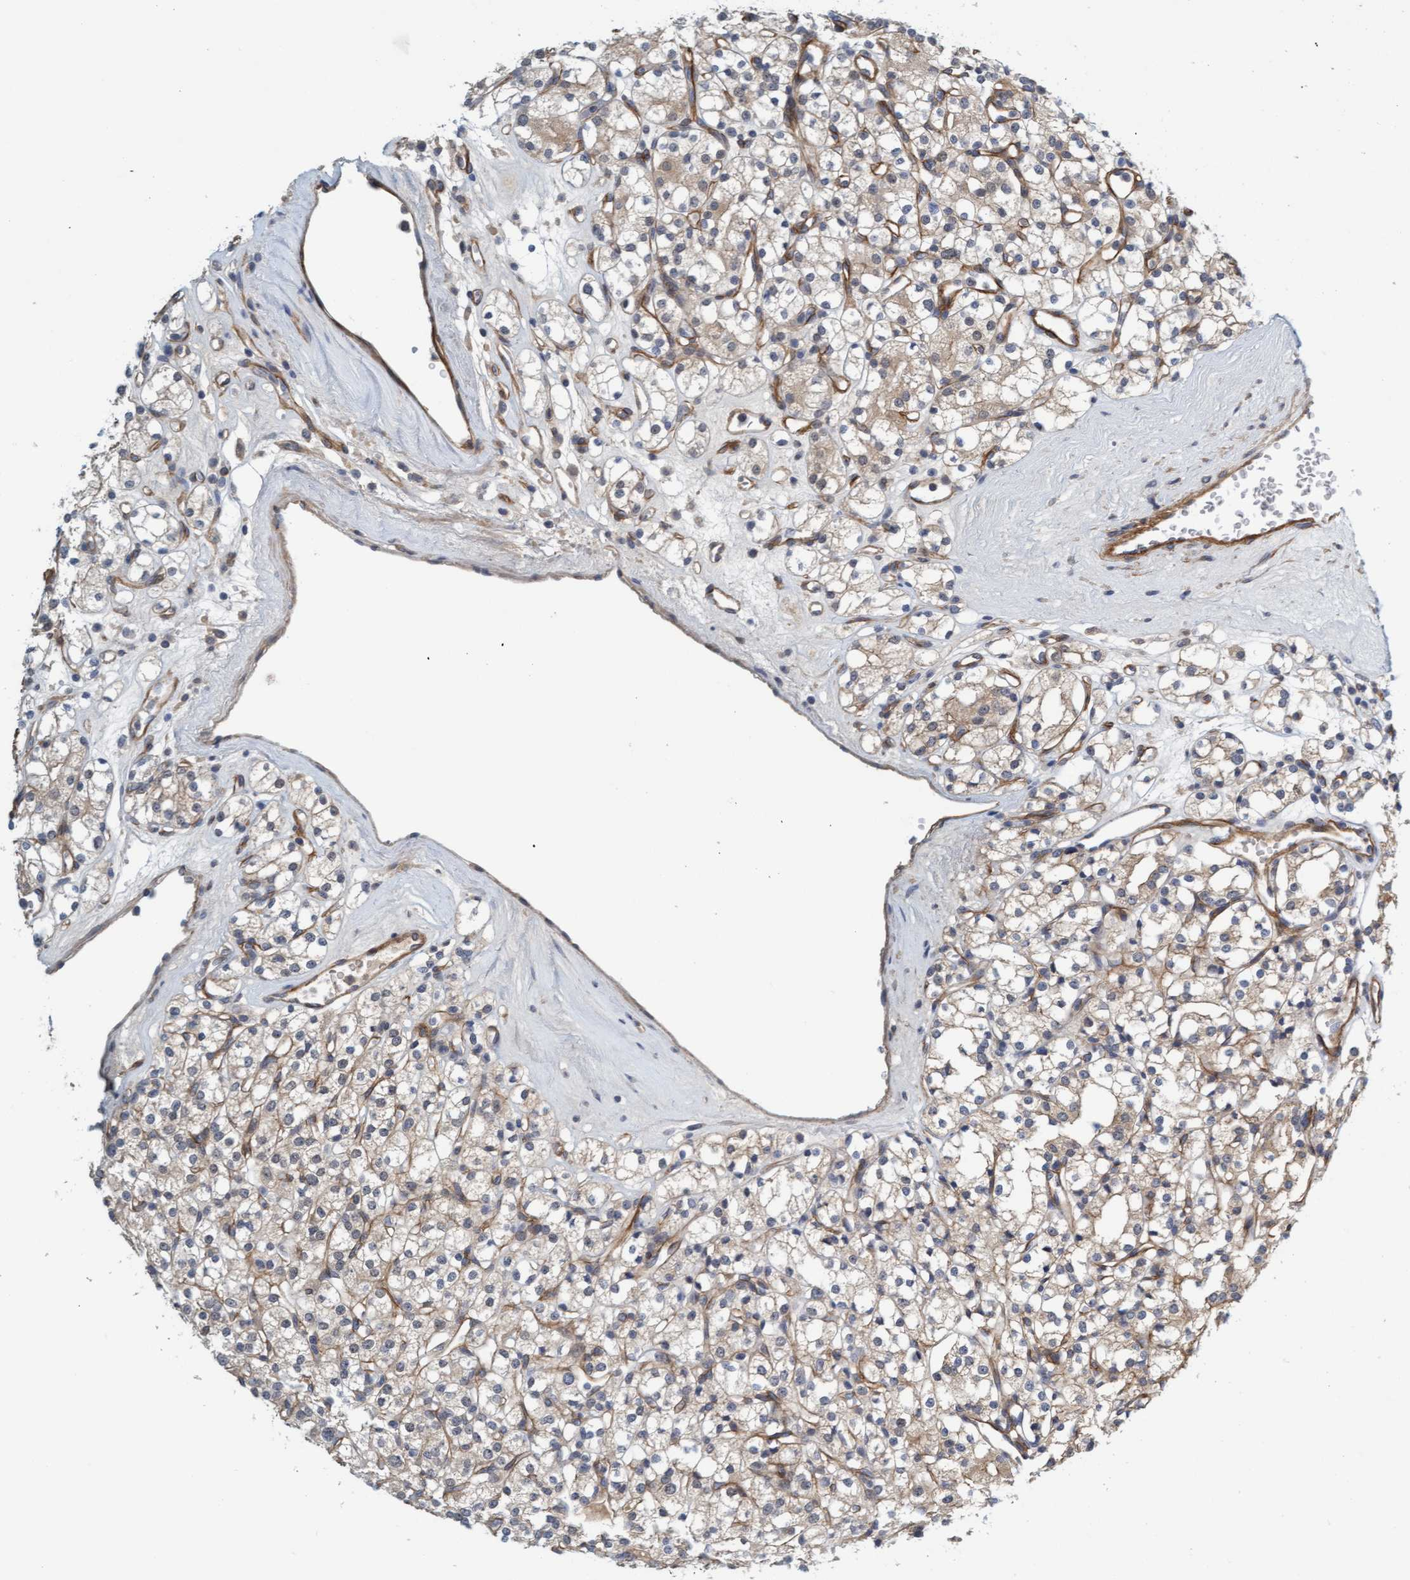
{"staining": {"intensity": "weak", "quantity": "<25%", "location": "cytoplasmic/membranous"}, "tissue": "renal cancer", "cell_type": "Tumor cells", "image_type": "cancer", "snomed": [{"axis": "morphology", "description": "Adenocarcinoma, NOS"}, {"axis": "topography", "description": "Kidney"}], "caption": "Immunohistochemistry (IHC) of human renal adenocarcinoma exhibits no positivity in tumor cells.", "gene": "TSTD2", "patient": {"sex": "male", "age": 77}}